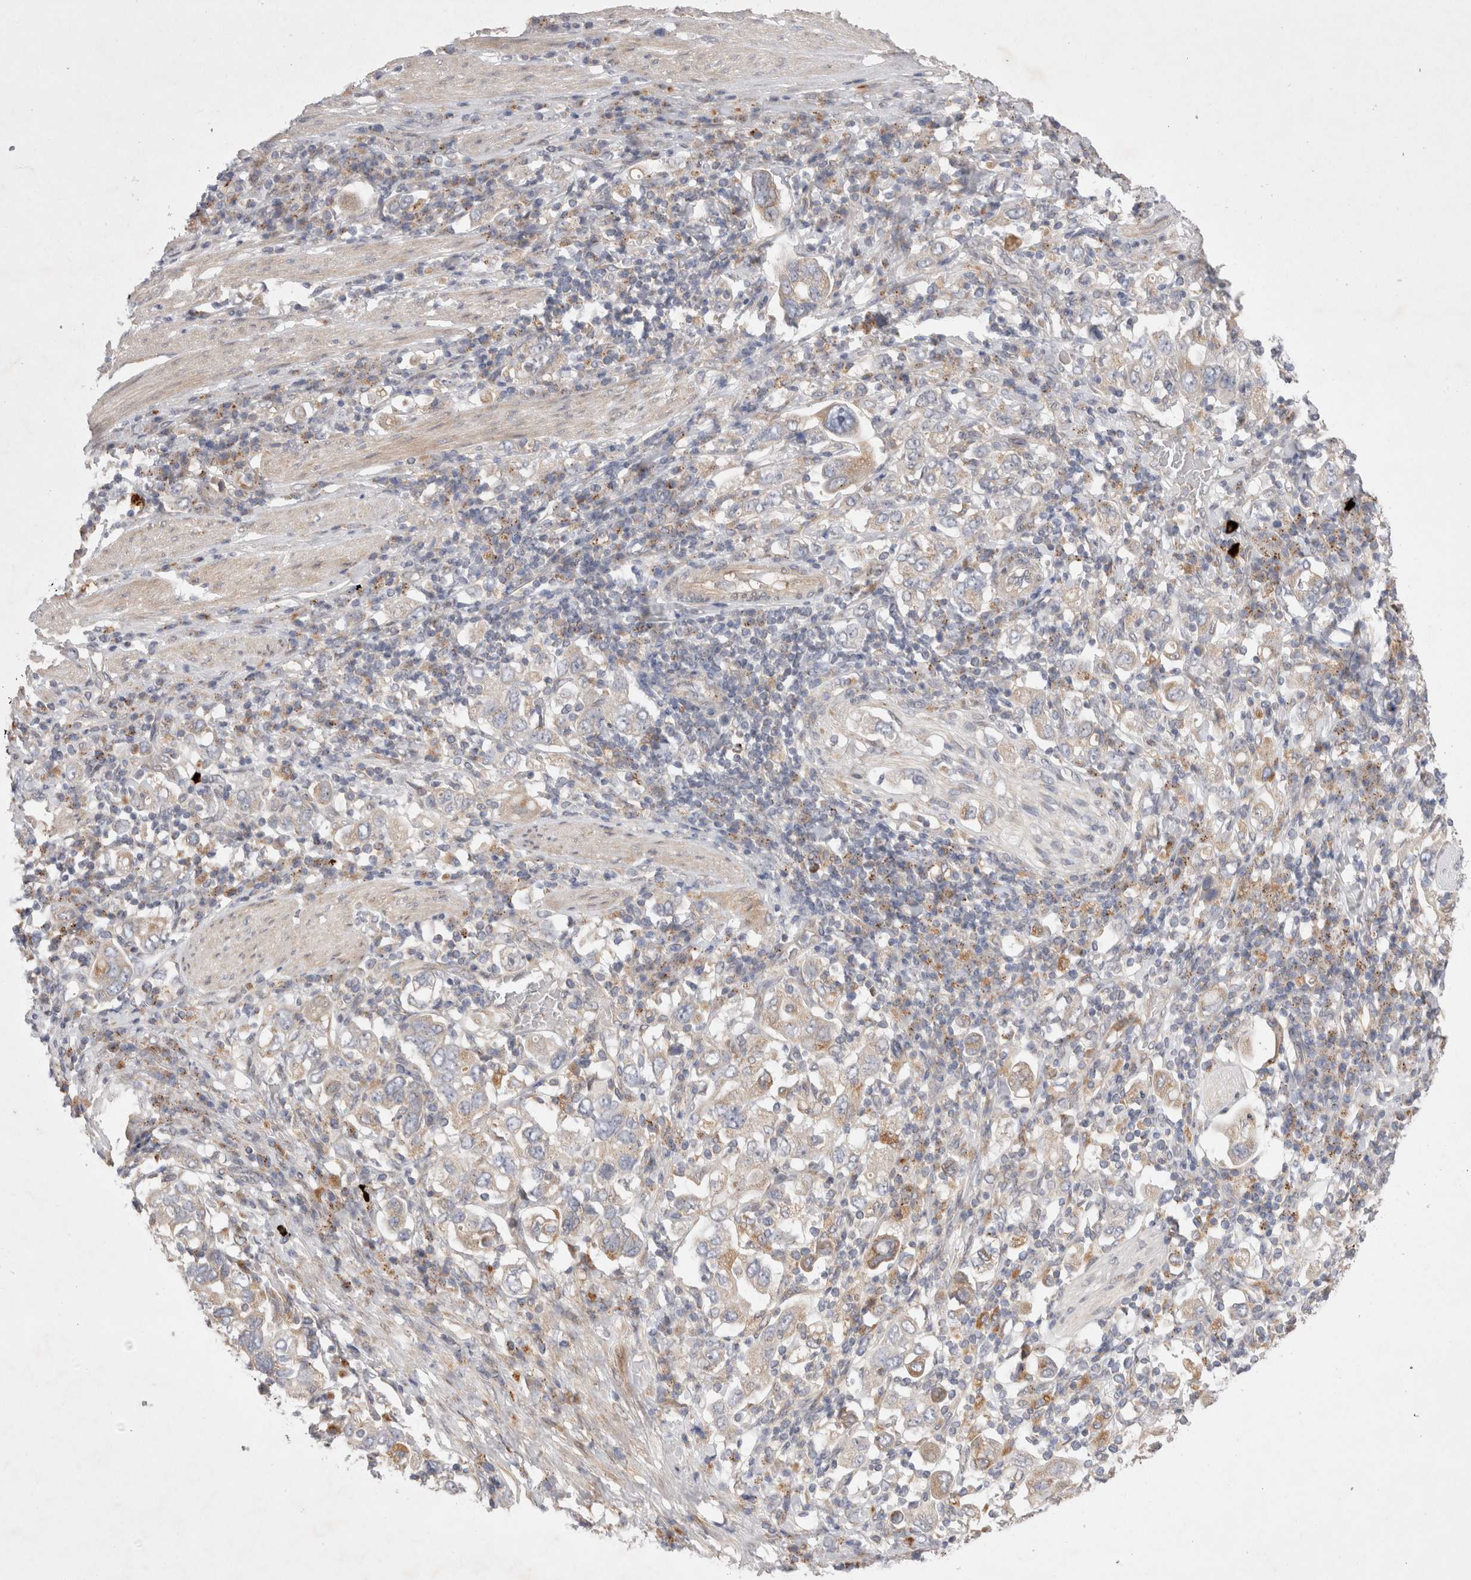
{"staining": {"intensity": "weak", "quantity": "<25%", "location": "cytoplasmic/membranous"}, "tissue": "stomach cancer", "cell_type": "Tumor cells", "image_type": "cancer", "snomed": [{"axis": "morphology", "description": "Adenocarcinoma, NOS"}, {"axis": "topography", "description": "Stomach, upper"}], "caption": "An immunohistochemistry photomicrograph of adenocarcinoma (stomach) is shown. There is no staining in tumor cells of adenocarcinoma (stomach). (DAB (3,3'-diaminobenzidine) immunohistochemistry with hematoxylin counter stain).", "gene": "NPC1", "patient": {"sex": "male", "age": 62}}